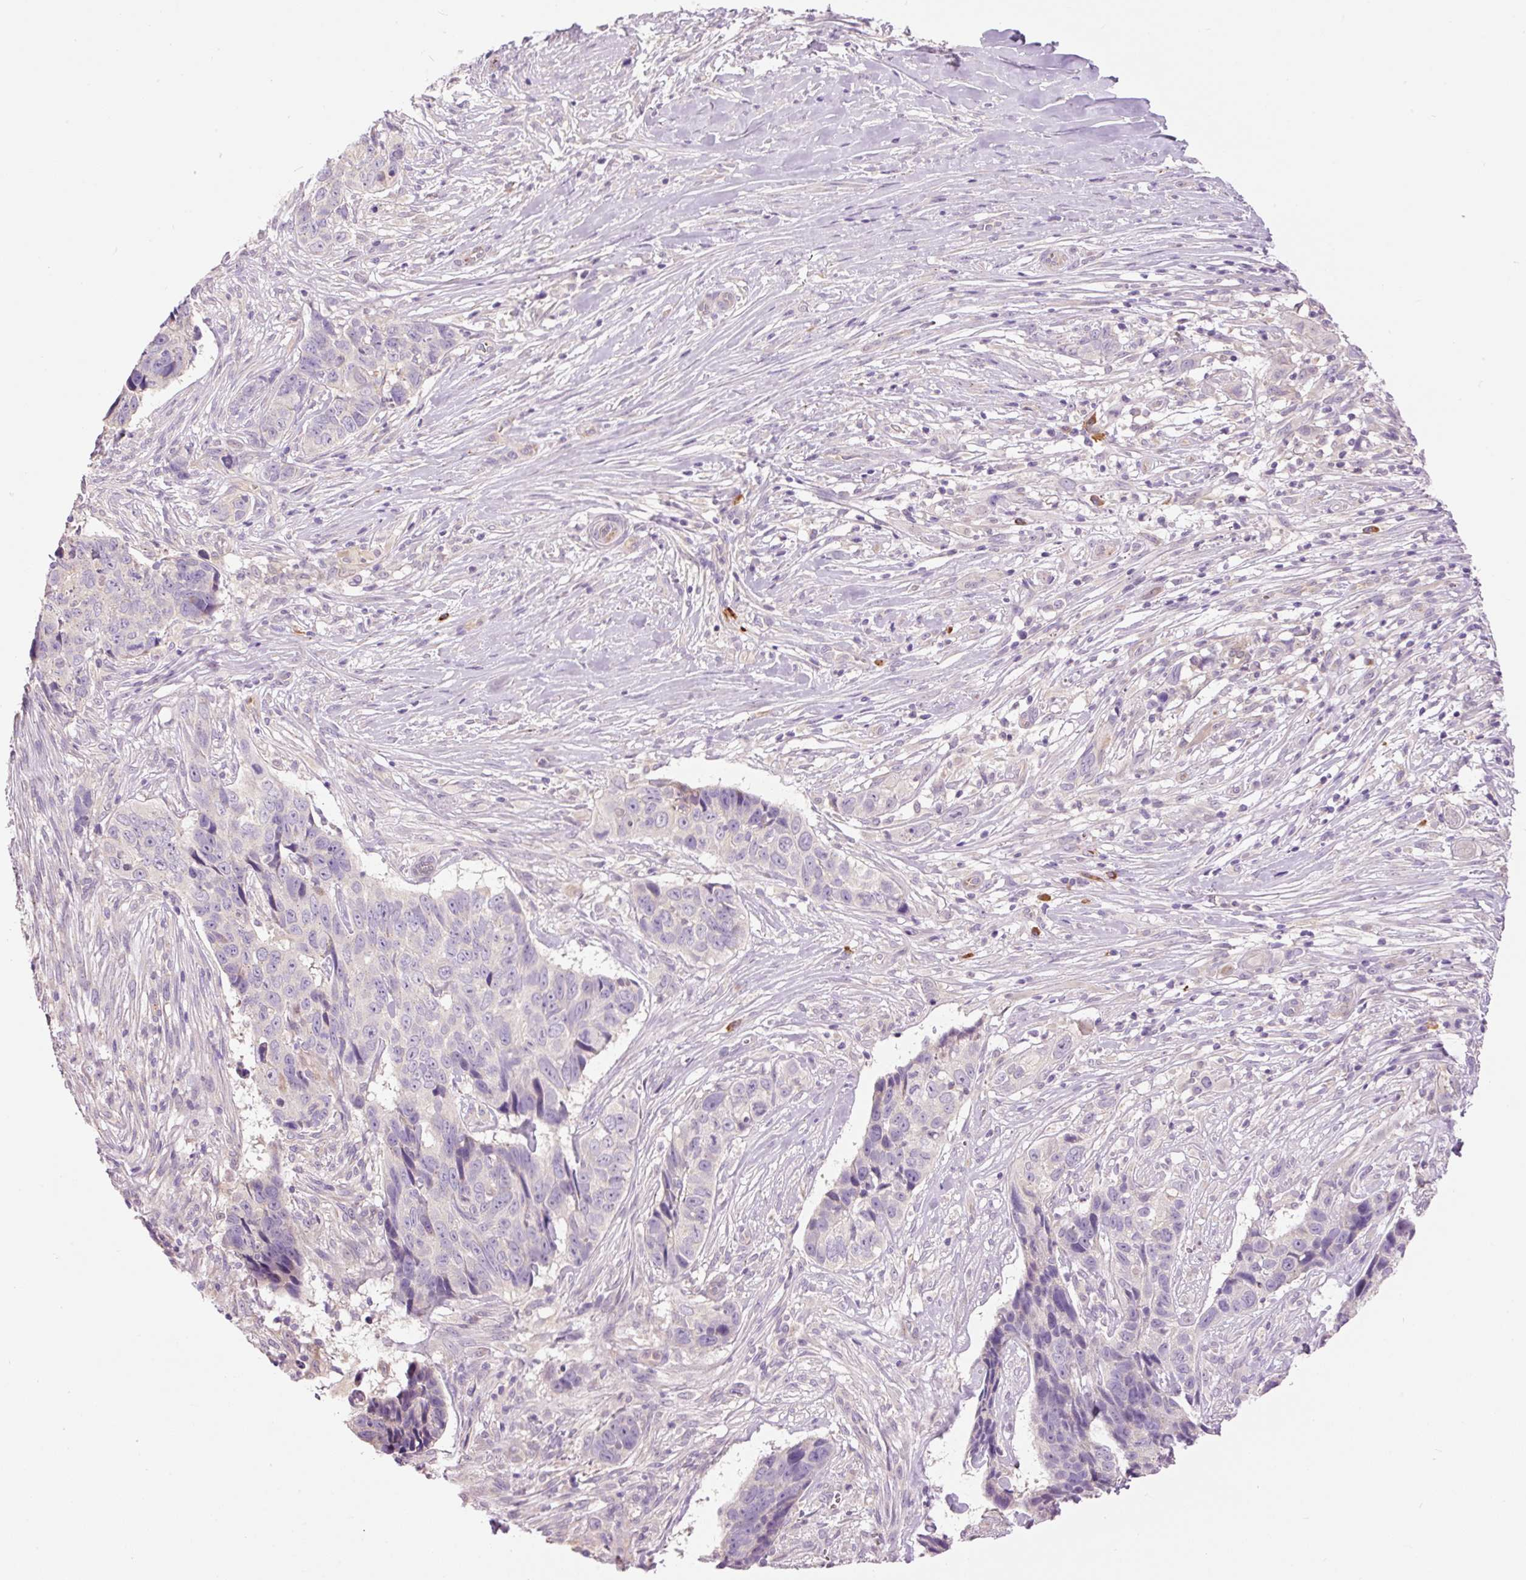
{"staining": {"intensity": "negative", "quantity": "none", "location": "none"}, "tissue": "skin cancer", "cell_type": "Tumor cells", "image_type": "cancer", "snomed": [{"axis": "morphology", "description": "Basal cell carcinoma"}, {"axis": "topography", "description": "Skin"}], "caption": "The IHC image has no significant positivity in tumor cells of skin cancer (basal cell carcinoma) tissue.", "gene": "PNPLA5", "patient": {"sex": "female", "age": 82}}